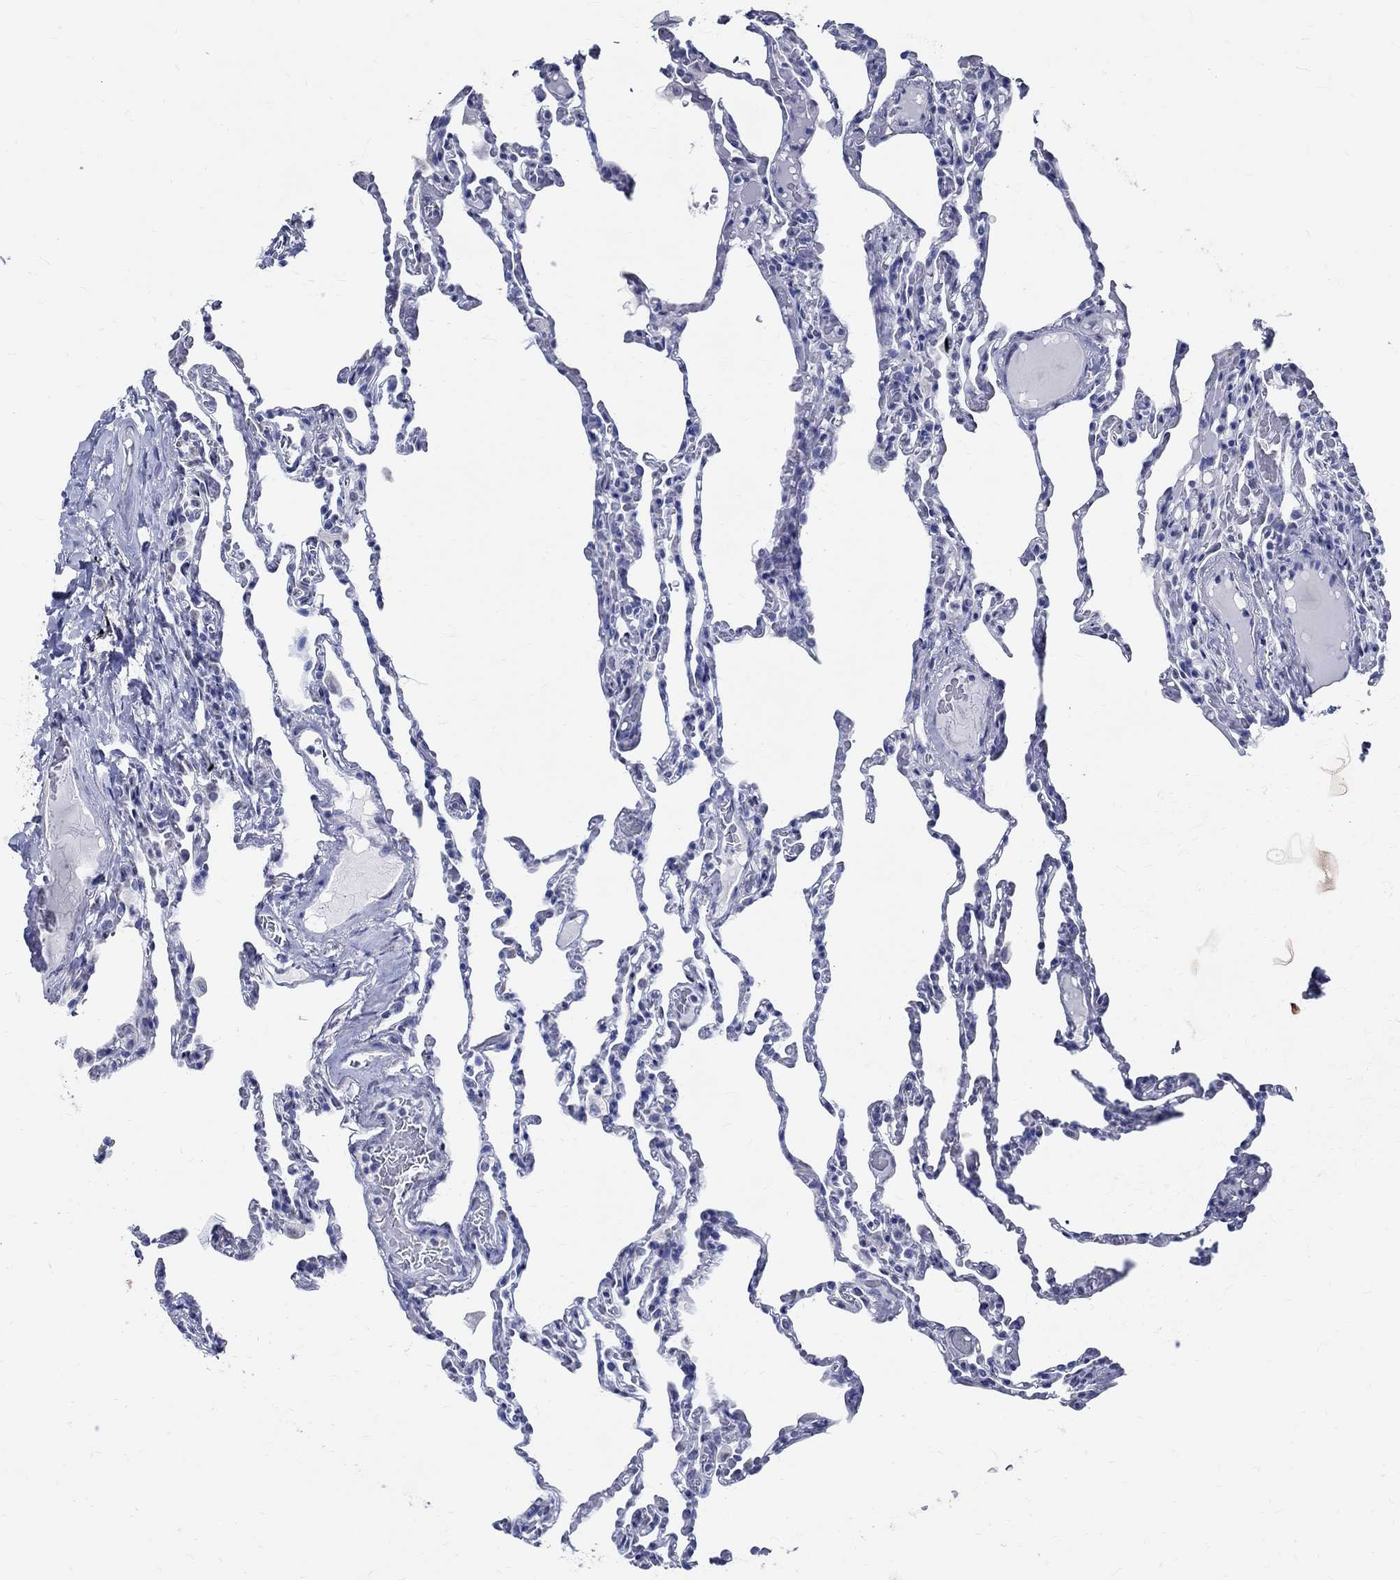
{"staining": {"intensity": "negative", "quantity": "none", "location": "none"}, "tissue": "lung", "cell_type": "Alveolar cells", "image_type": "normal", "snomed": [{"axis": "morphology", "description": "Normal tissue, NOS"}, {"axis": "topography", "description": "Lung"}], "caption": "IHC of unremarkable human lung demonstrates no expression in alveolar cells. The staining was performed using DAB to visualize the protein expression in brown, while the nuclei were stained in blue with hematoxylin (Magnification: 20x).", "gene": "TSPAN16", "patient": {"sex": "female", "age": 43}}